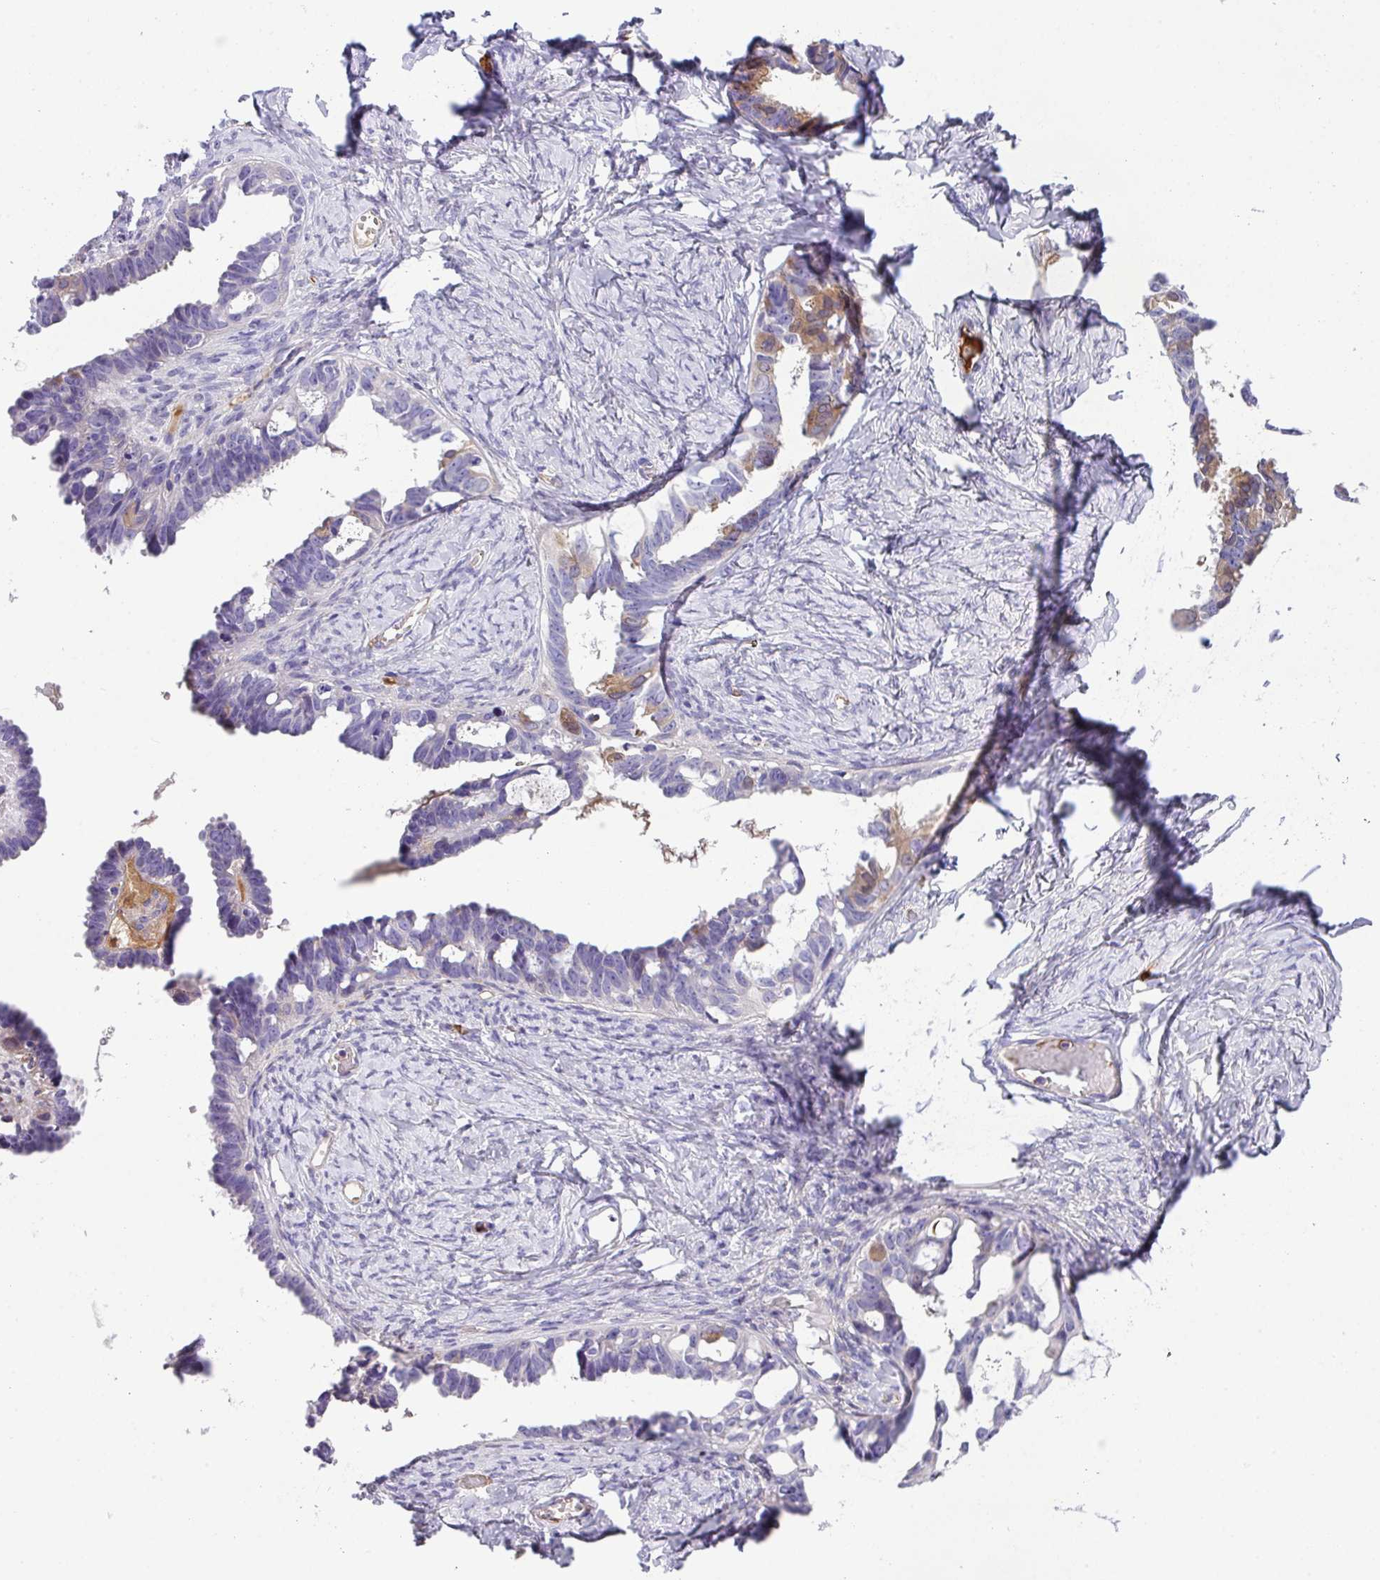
{"staining": {"intensity": "moderate", "quantity": "25%-75%", "location": "cytoplasmic/membranous"}, "tissue": "ovarian cancer", "cell_type": "Tumor cells", "image_type": "cancer", "snomed": [{"axis": "morphology", "description": "Cystadenocarcinoma, serous, NOS"}, {"axis": "topography", "description": "Ovary"}], "caption": "This micrograph displays IHC staining of human ovarian cancer, with medium moderate cytoplasmic/membranous staining in approximately 25%-75% of tumor cells.", "gene": "DNAL1", "patient": {"sex": "female", "age": 69}}